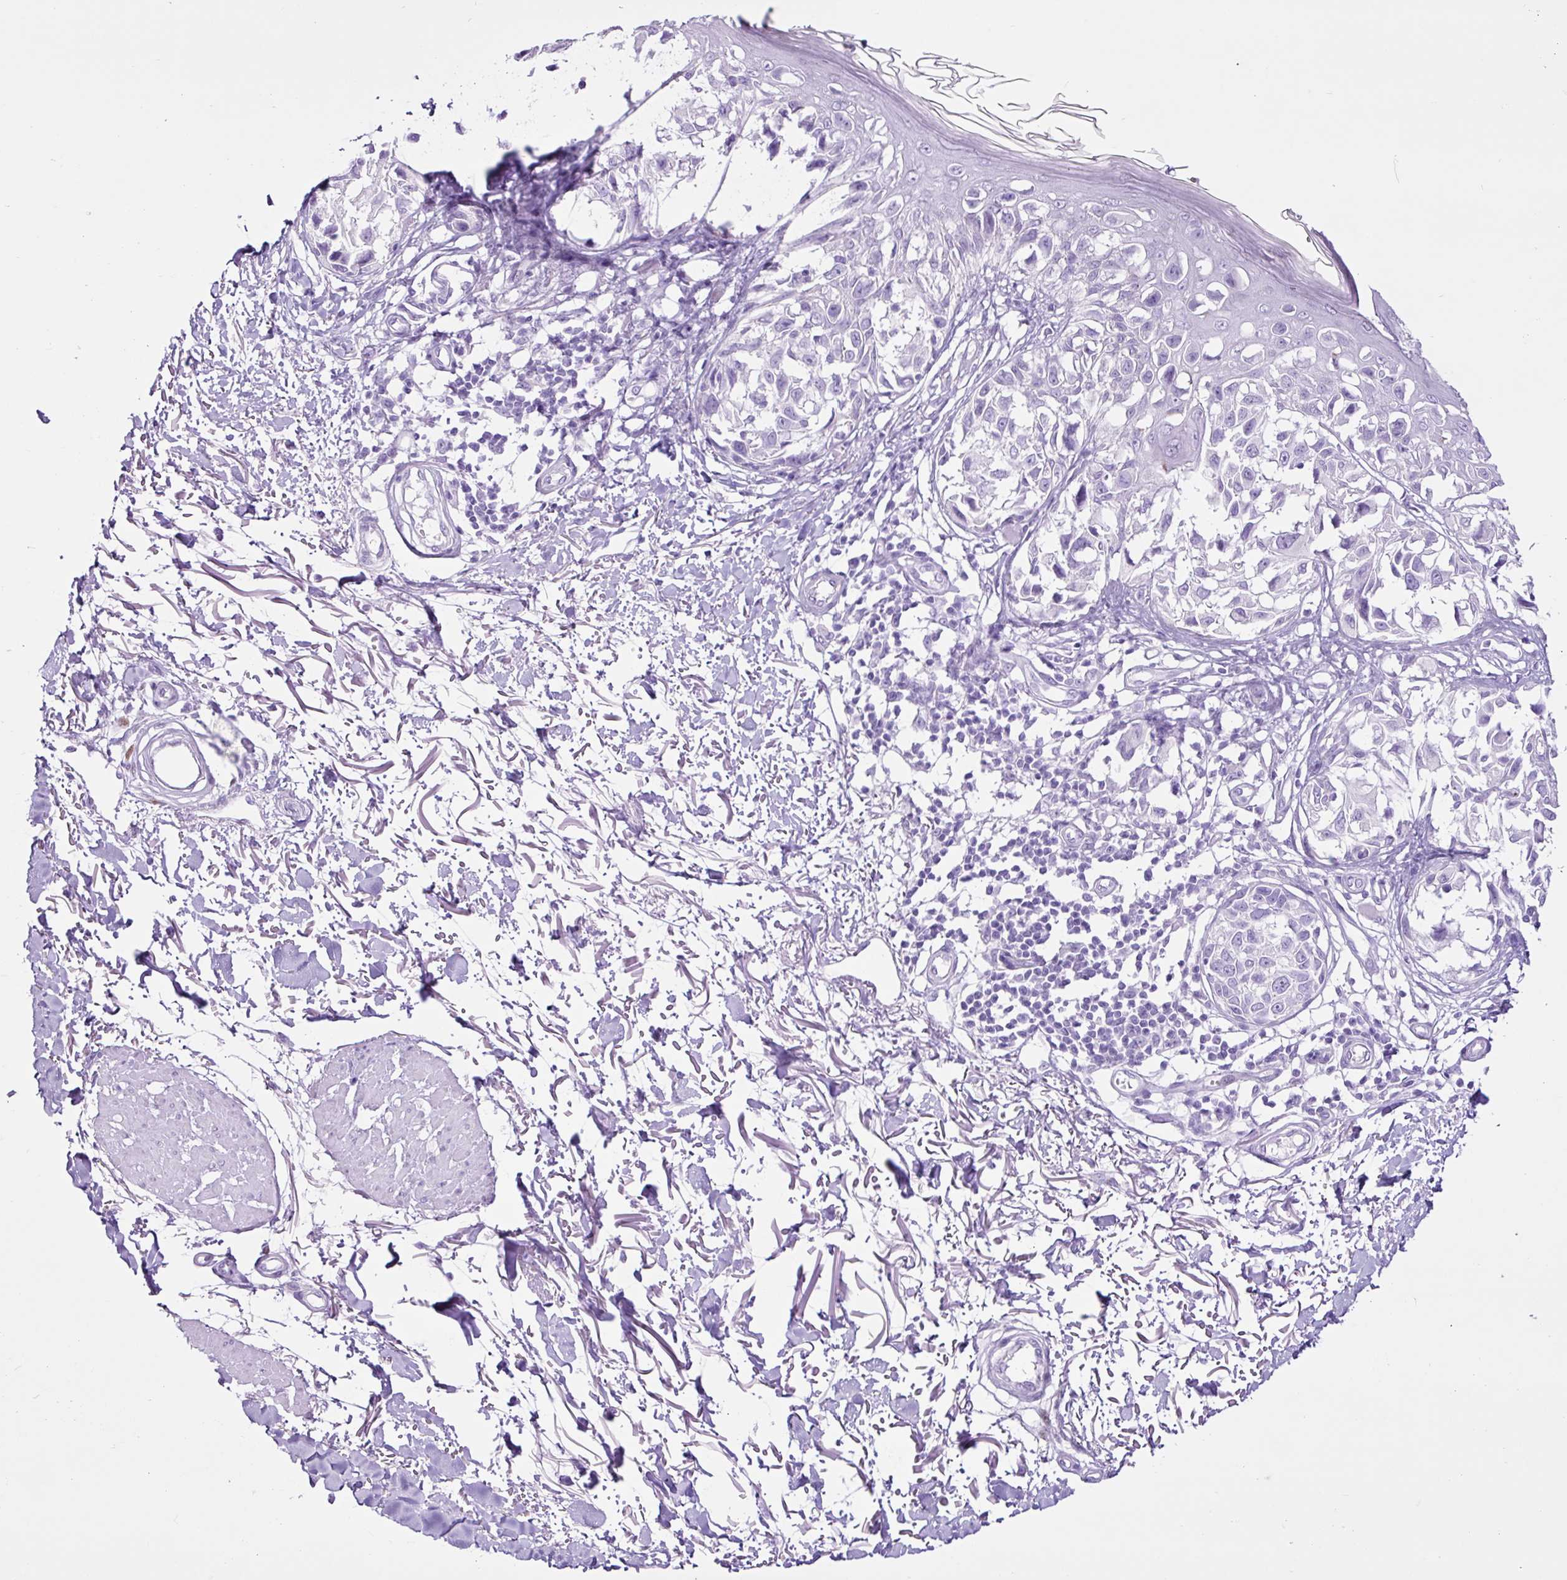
{"staining": {"intensity": "negative", "quantity": "none", "location": "none"}, "tissue": "melanoma", "cell_type": "Tumor cells", "image_type": "cancer", "snomed": [{"axis": "morphology", "description": "Malignant melanoma, NOS"}, {"axis": "topography", "description": "Skin"}], "caption": "Malignant melanoma stained for a protein using IHC shows no staining tumor cells.", "gene": "PGR", "patient": {"sex": "male", "age": 73}}